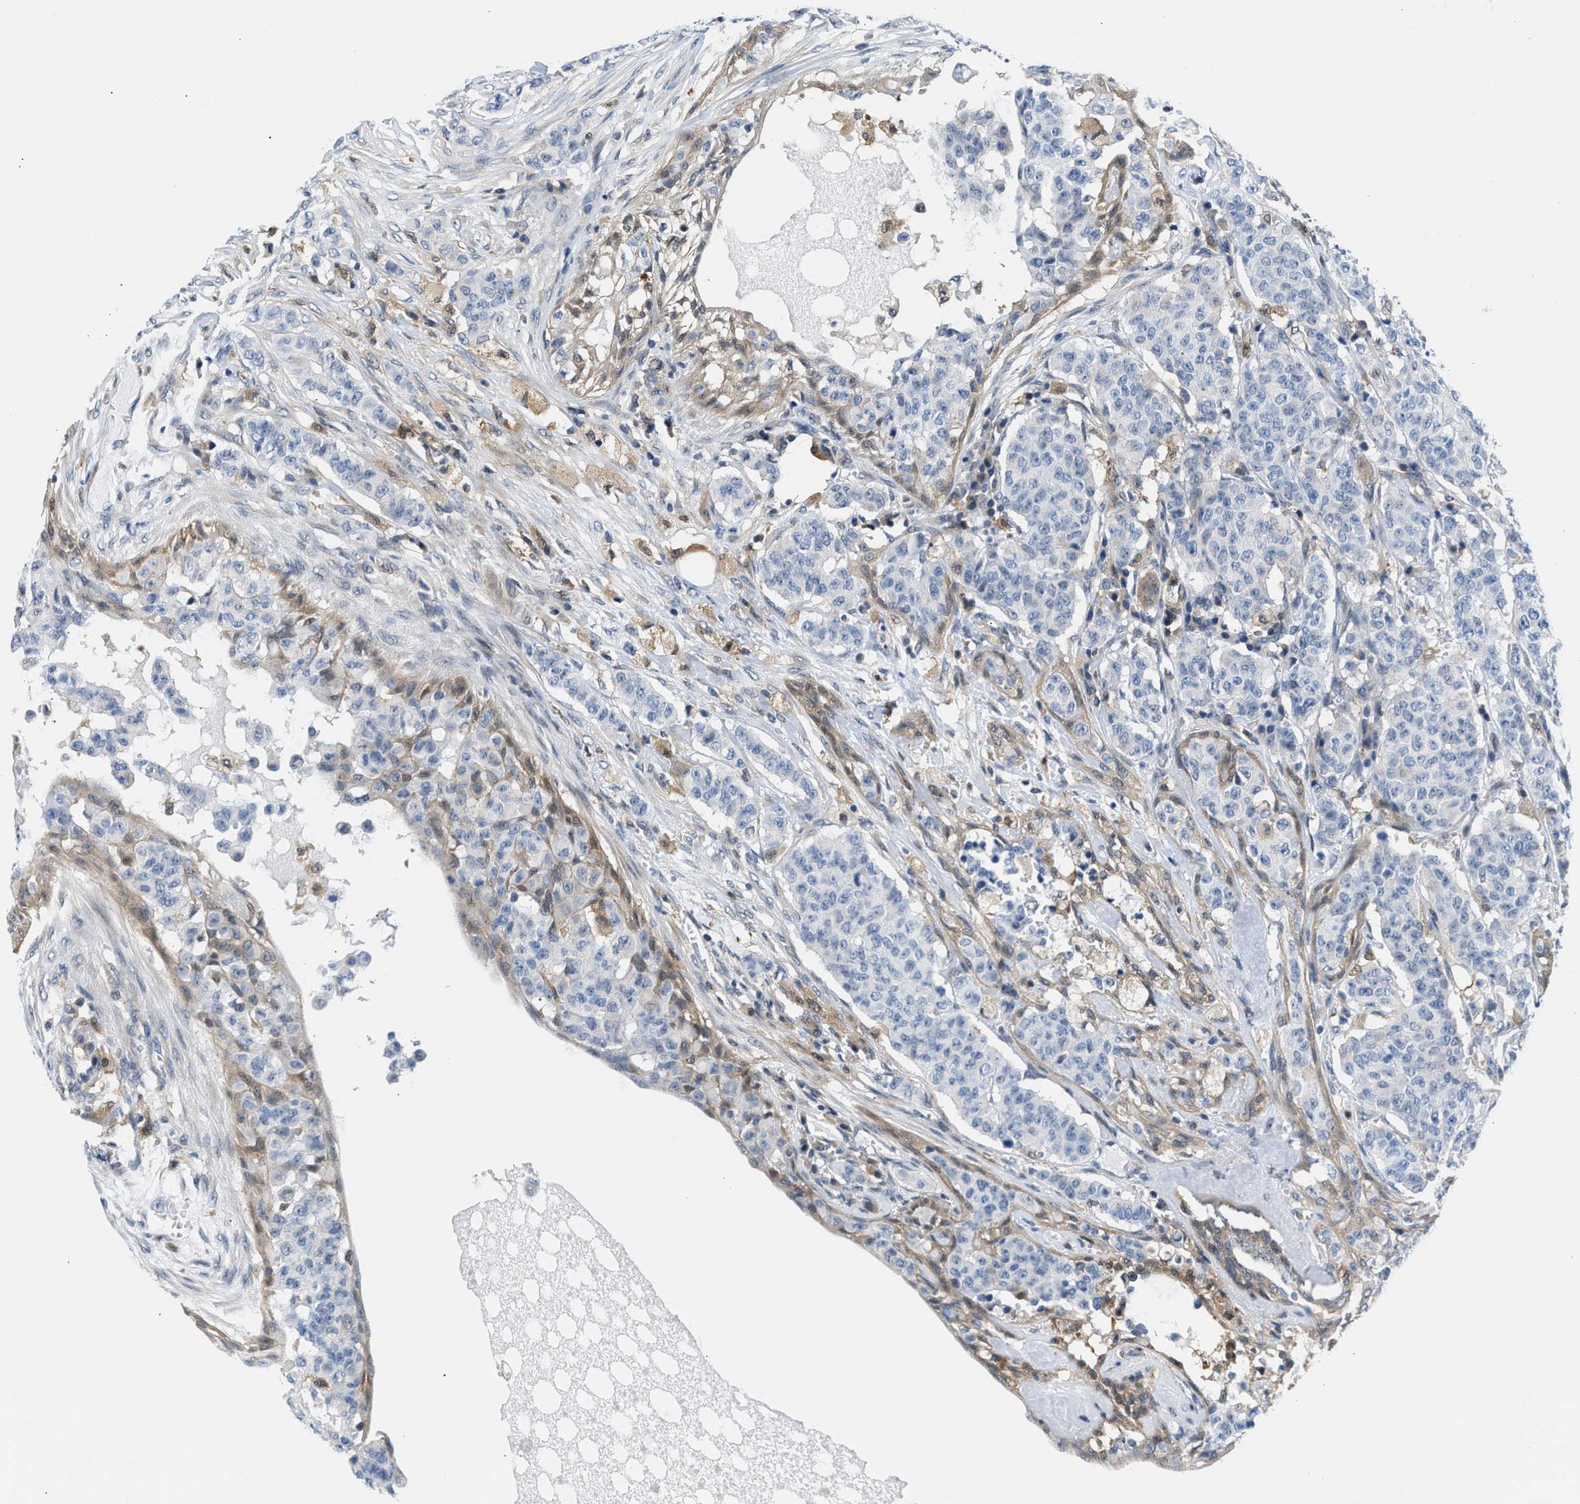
{"staining": {"intensity": "negative", "quantity": "none", "location": "none"}, "tissue": "breast cancer", "cell_type": "Tumor cells", "image_type": "cancer", "snomed": [{"axis": "morphology", "description": "Normal tissue, NOS"}, {"axis": "morphology", "description": "Duct carcinoma"}, {"axis": "topography", "description": "Breast"}], "caption": "High power microscopy micrograph of an immunohistochemistry (IHC) photomicrograph of invasive ductal carcinoma (breast), revealing no significant positivity in tumor cells. The staining was performed using DAB (3,3'-diaminobenzidine) to visualize the protein expression in brown, while the nuclei were stained in blue with hematoxylin (Magnification: 20x).", "gene": "CBR1", "patient": {"sex": "female", "age": 40}}